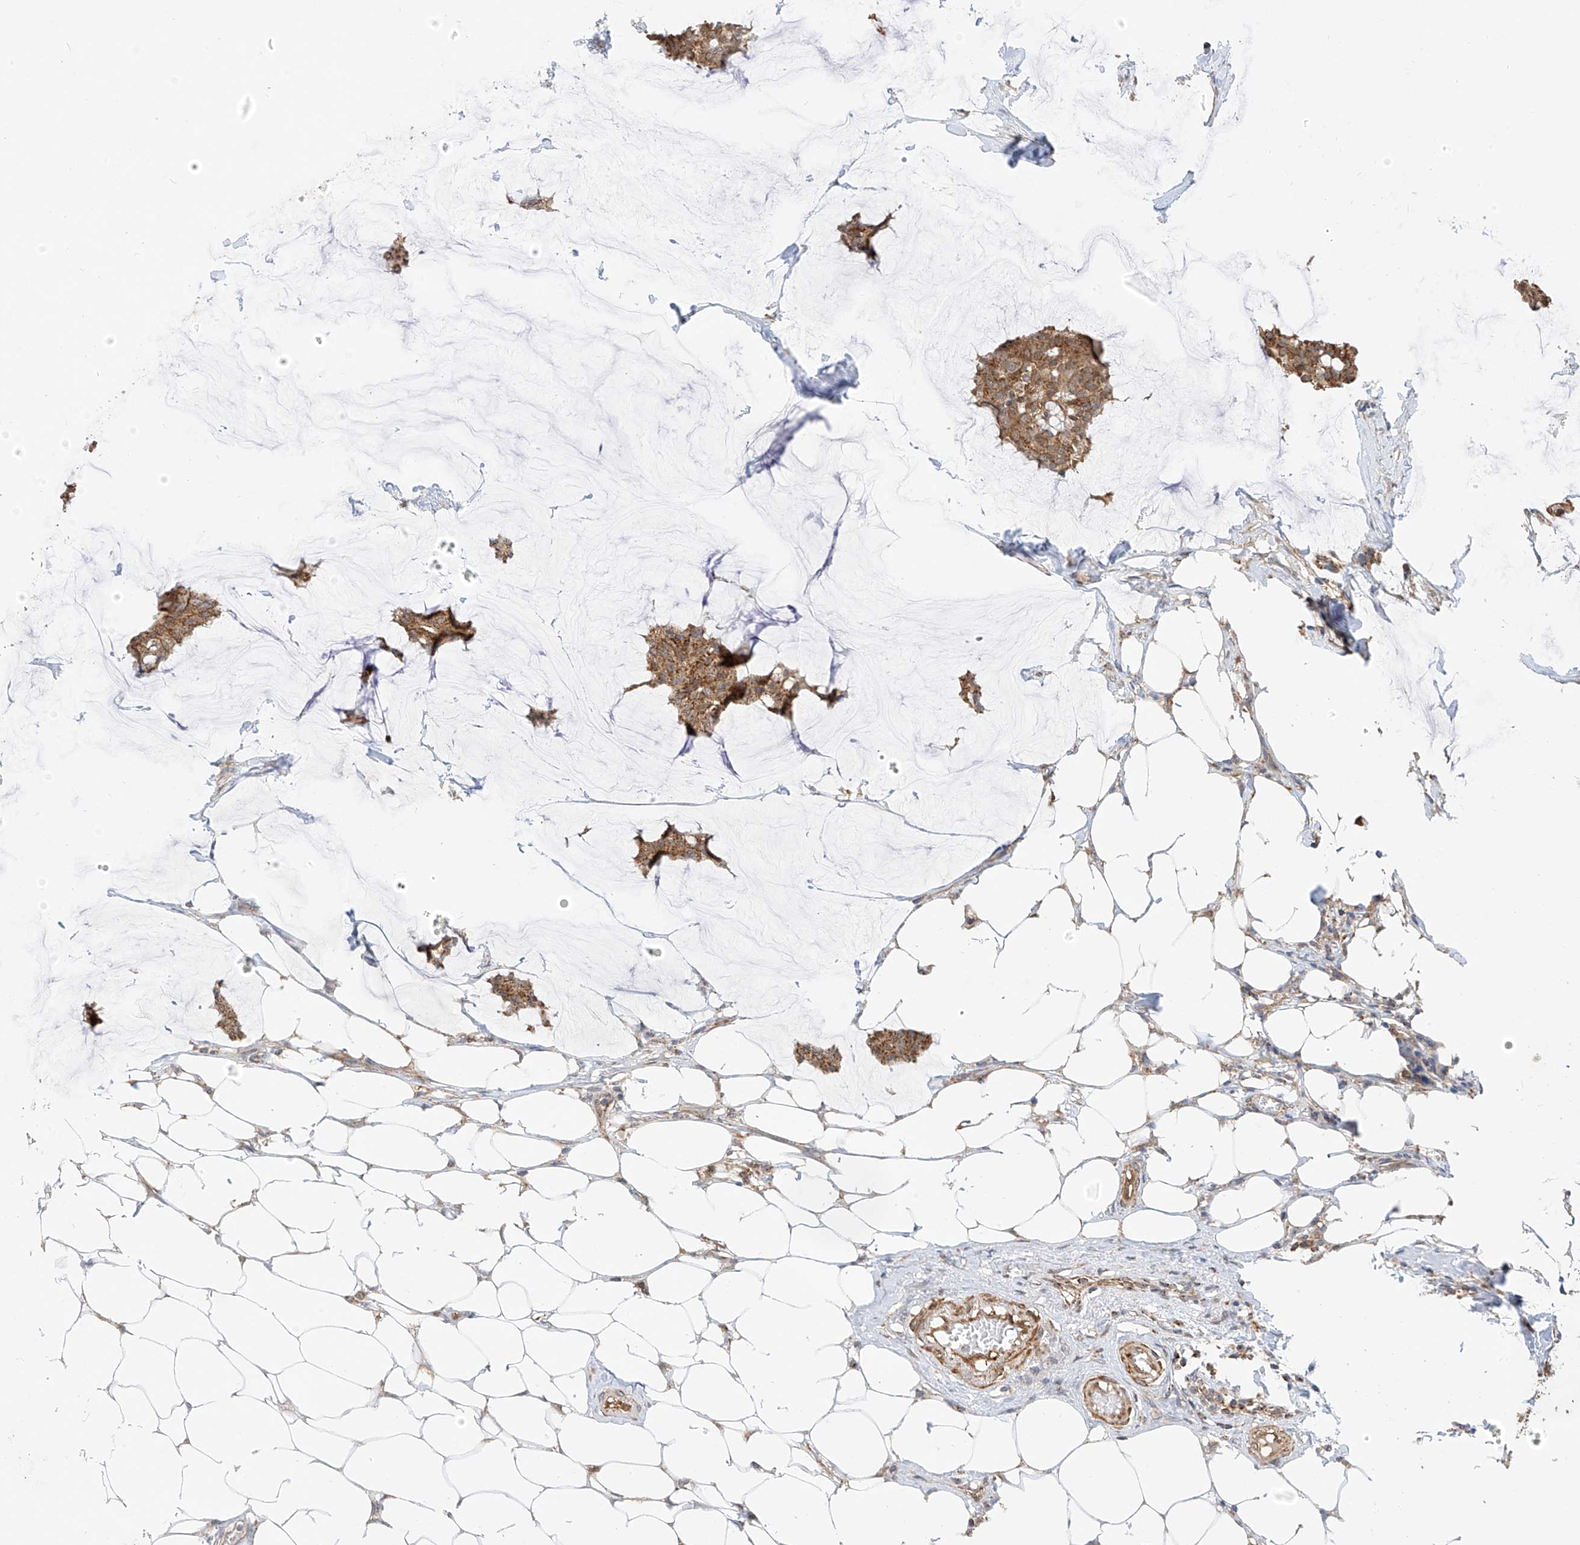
{"staining": {"intensity": "moderate", "quantity": ">75%", "location": "cytoplasmic/membranous"}, "tissue": "breast cancer", "cell_type": "Tumor cells", "image_type": "cancer", "snomed": [{"axis": "morphology", "description": "Duct carcinoma"}, {"axis": "topography", "description": "Breast"}], "caption": "An immunohistochemistry image of tumor tissue is shown. Protein staining in brown labels moderate cytoplasmic/membranous positivity in breast infiltrating ductal carcinoma within tumor cells.", "gene": "PPA2", "patient": {"sex": "female", "age": 93}}